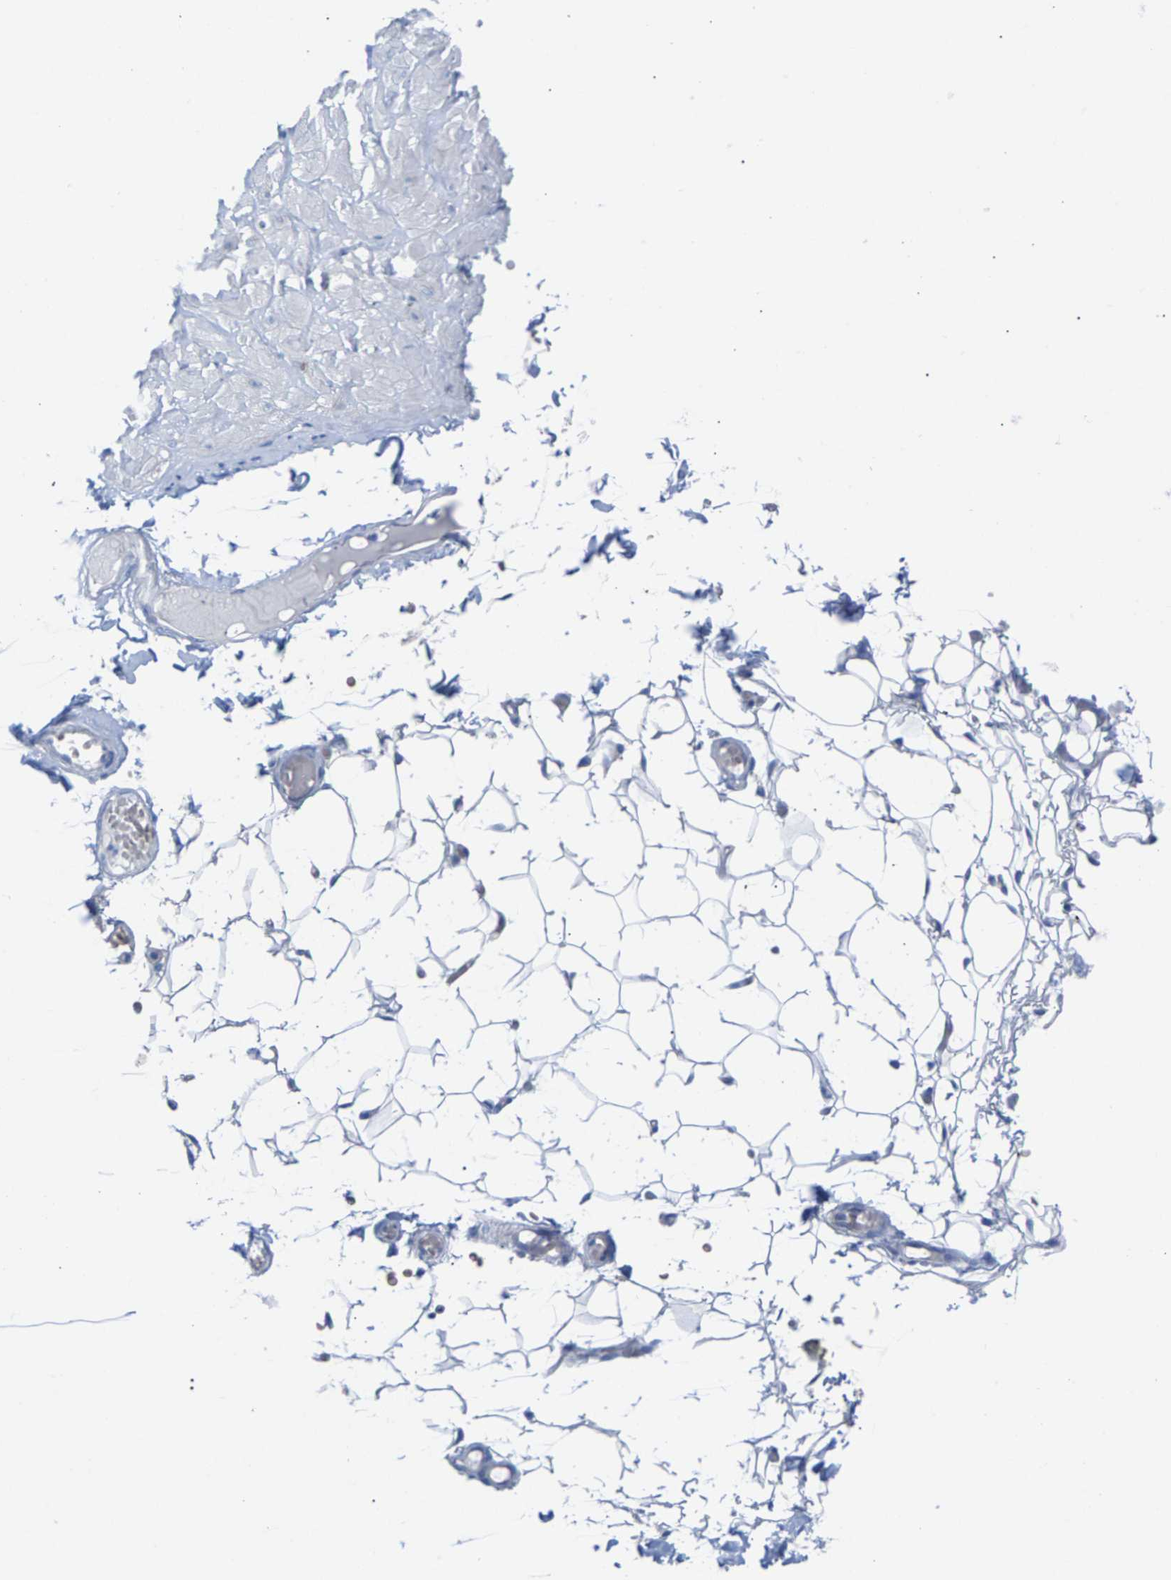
{"staining": {"intensity": "negative", "quantity": "none", "location": "none"}, "tissue": "adipose tissue", "cell_type": "Adipocytes", "image_type": "normal", "snomed": [{"axis": "morphology", "description": "Normal tissue, NOS"}, {"axis": "topography", "description": "Adipose tissue"}, {"axis": "topography", "description": "Vascular tissue"}, {"axis": "topography", "description": "Peripheral nerve tissue"}], "caption": "Immunohistochemistry image of normal adipose tissue stained for a protein (brown), which shows no positivity in adipocytes. Nuclei are stained in blue.", "gene": "CPA1", "patient": {"sex": "male", "age": 25}}